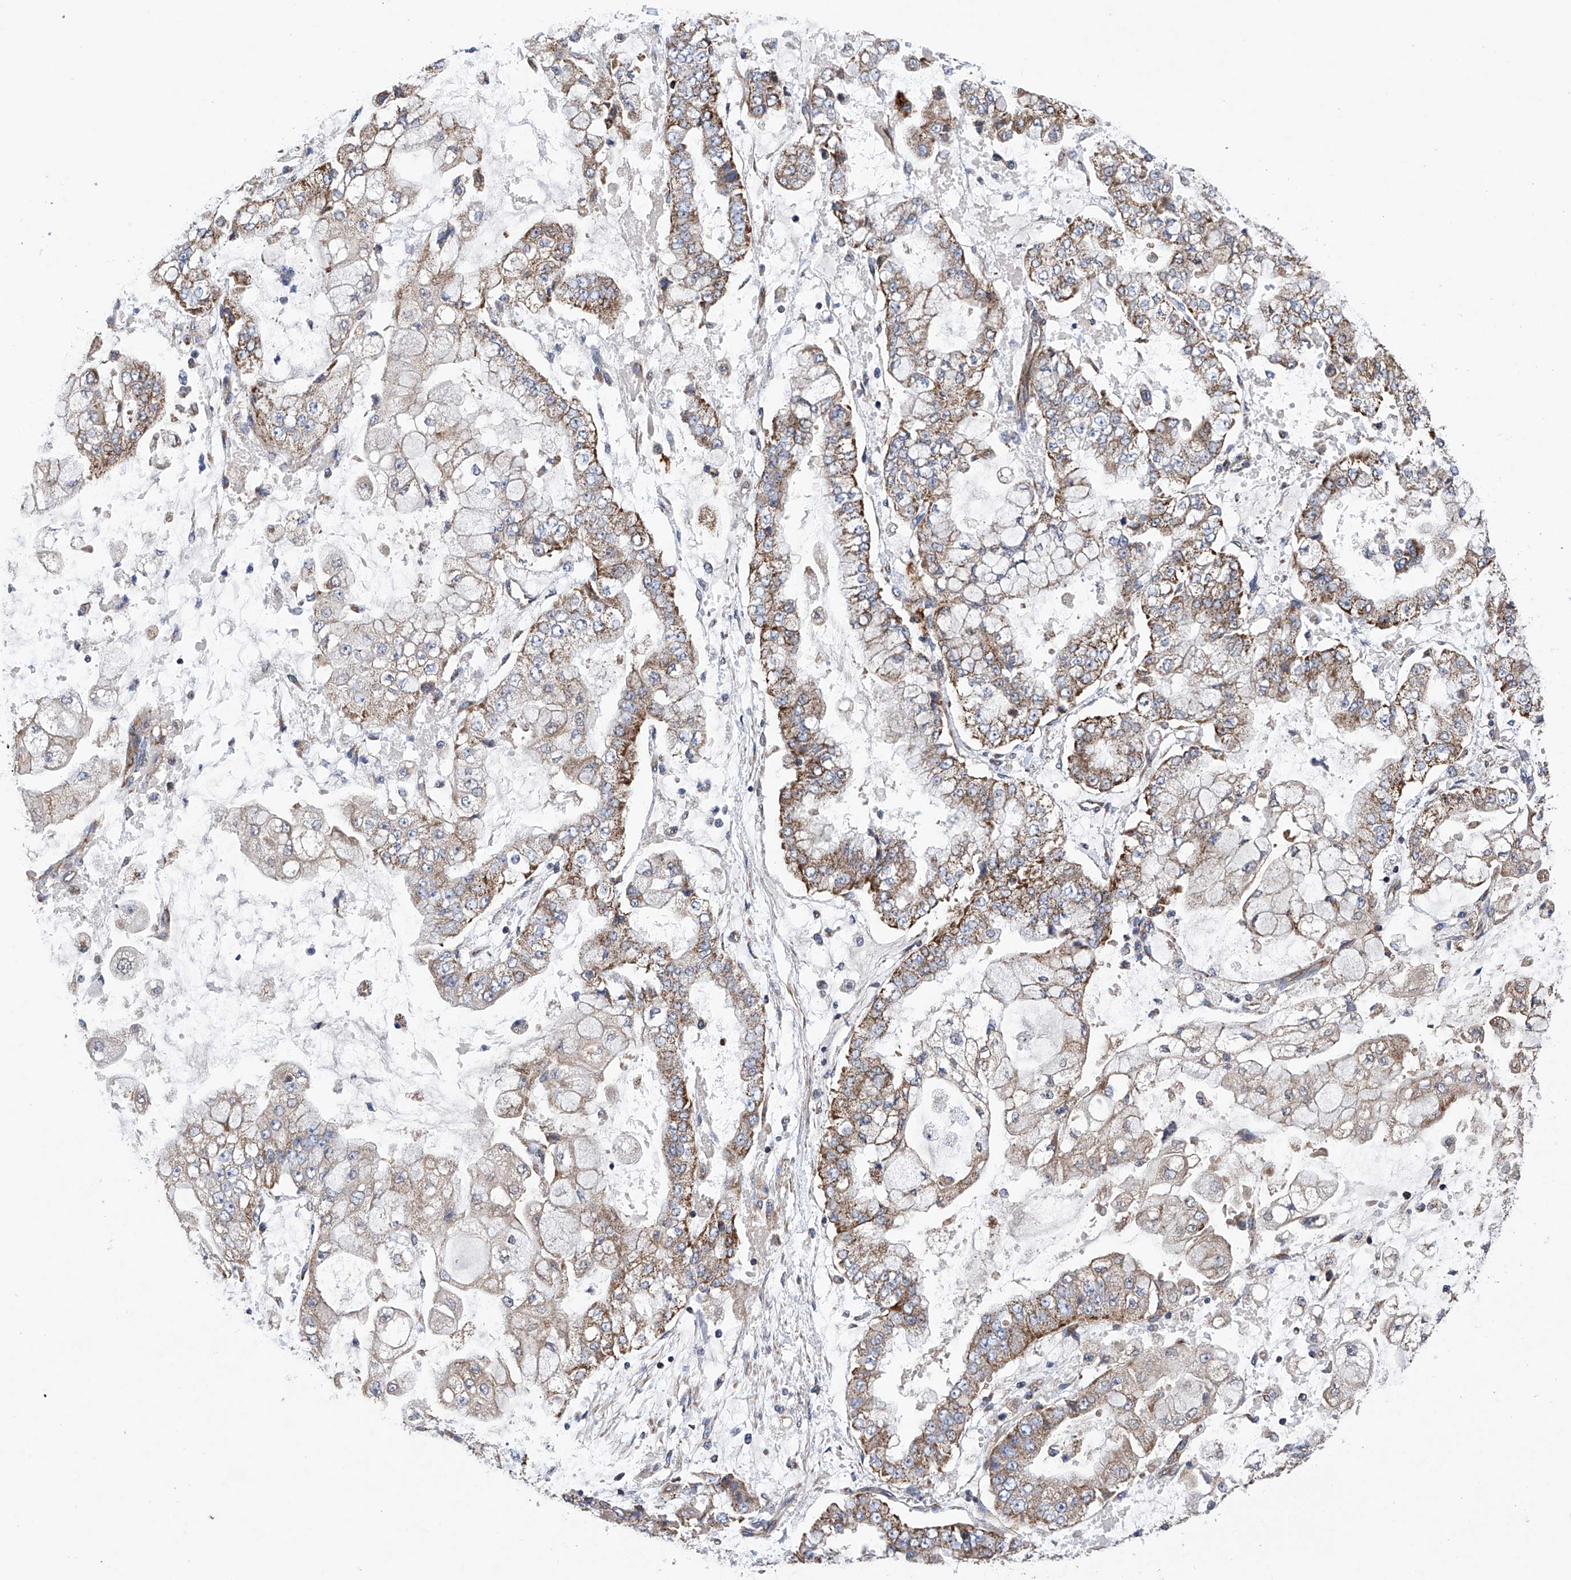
{"staining": {"intensity": "moderate", "quantity": ">75%", "location": "cytoplasmic/membranous"}, "tissue": "stomach cancer", "cell_type": "Tumor cells", "image_type": "cancer", "snomed": [{"axis": "morphology", "description": "Adenocarcinoma, NOS"}, {"axis": "topography", "description": "Stomach"}], "caption": "Stomach cancer was stained to show a protein in brown. There is medium levels of moderate cytoplasmic/membranous positivity in about >75% of tumor cells.", "gene": "EFCAB2", "patient": {"sex": "male", "age": 76}}